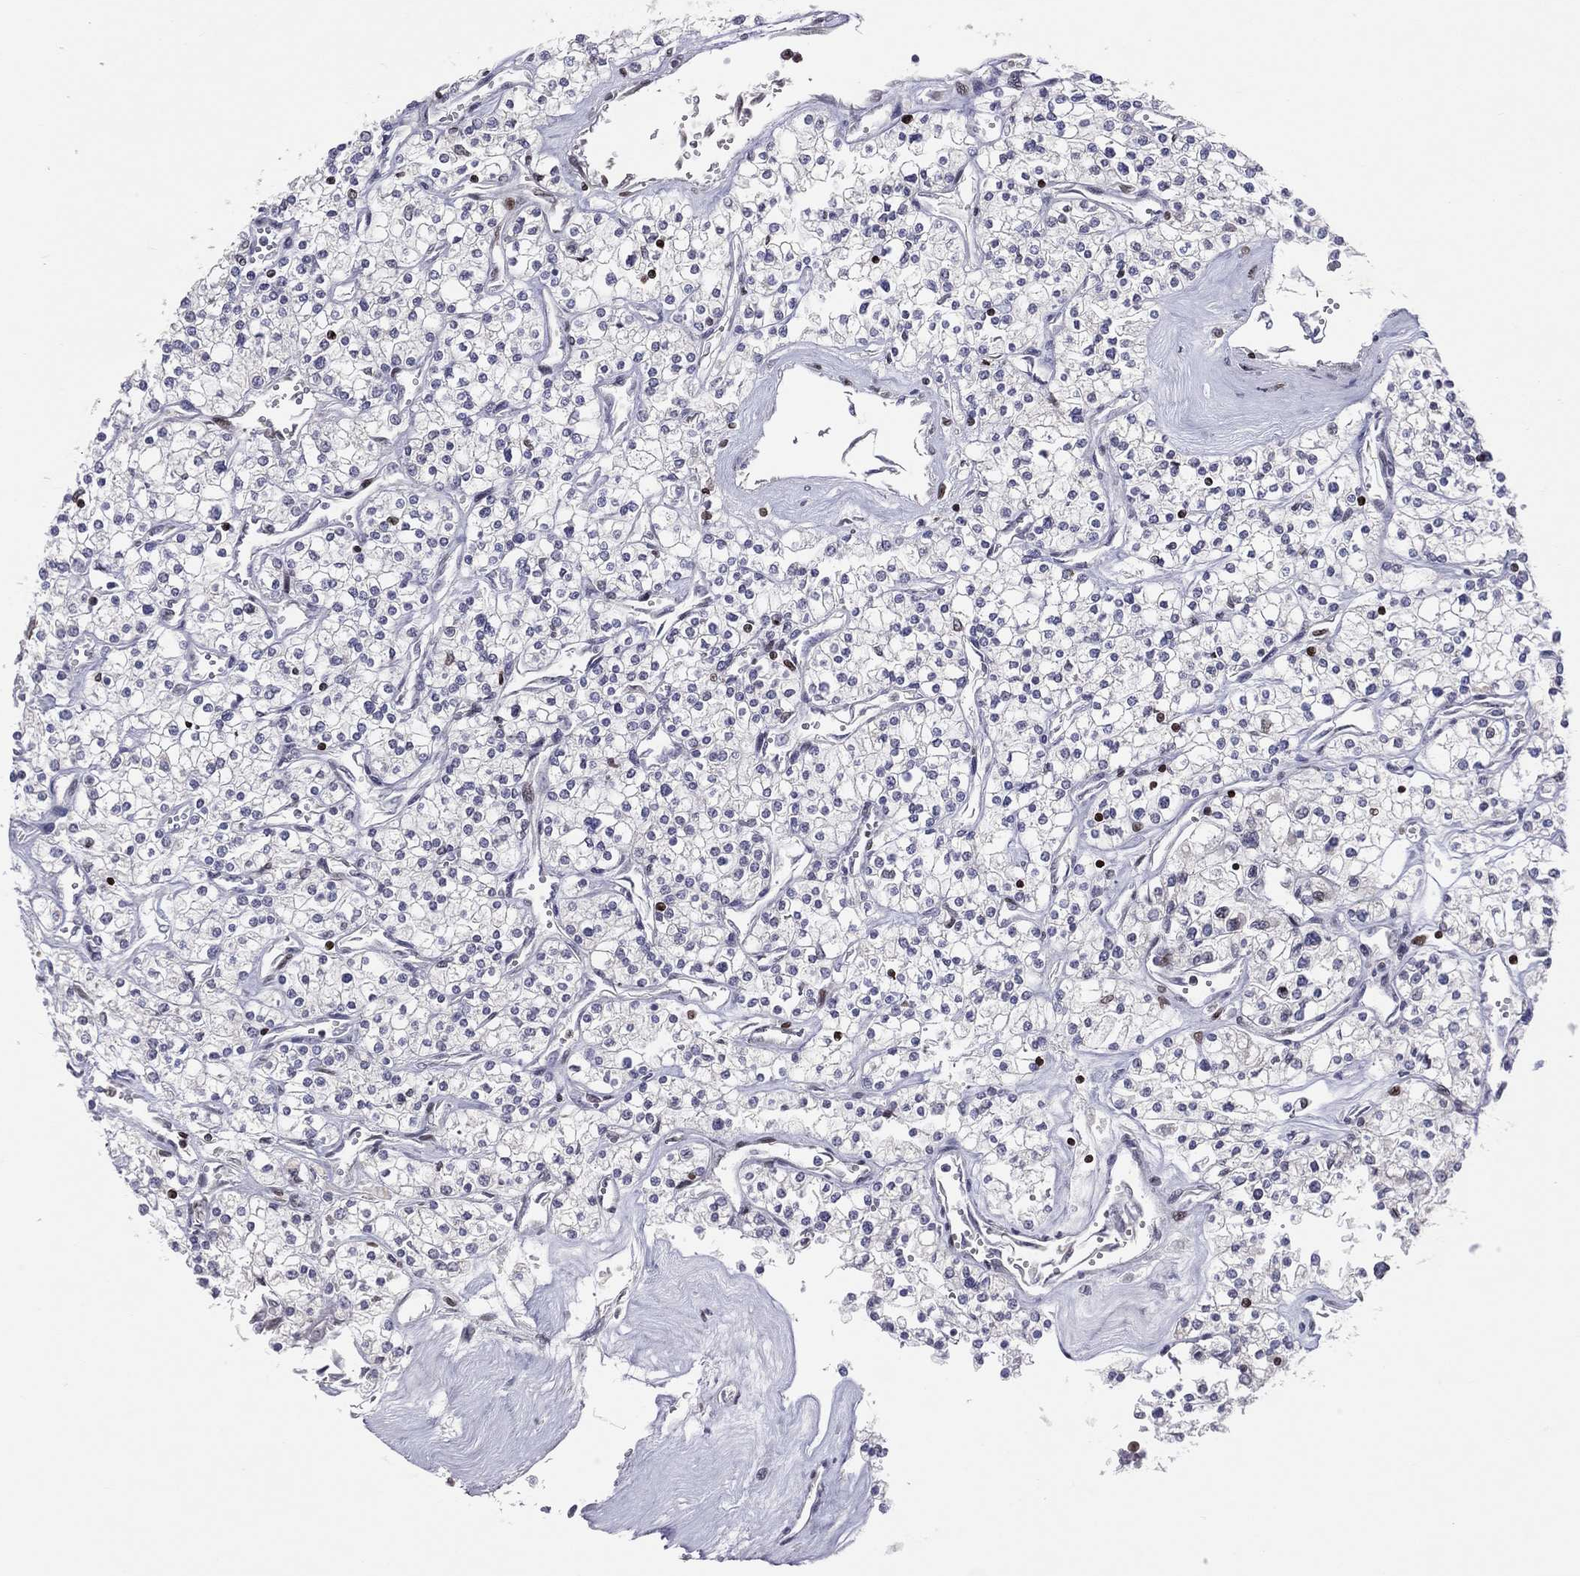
{"staining": {"intensity": "negative", "quantity": "none", "location": "none"}, "tissue": "renal cancer", "cell_type": "Tumor cells", "image_type": "cancer", "snomed": [{"axis": "morphology", "description": "Adenocarcinoma, NOS"}, {"axis": "topography", "description": "Kidney"}], "caption": "DAB (3,3'-diaminobenzidine) immunohistochemical staining of renal adenocarcinoma displays no significant expression in tumor cells.", "gene": "DBF4B", "patient": {"sex": "male", "age": 80}}